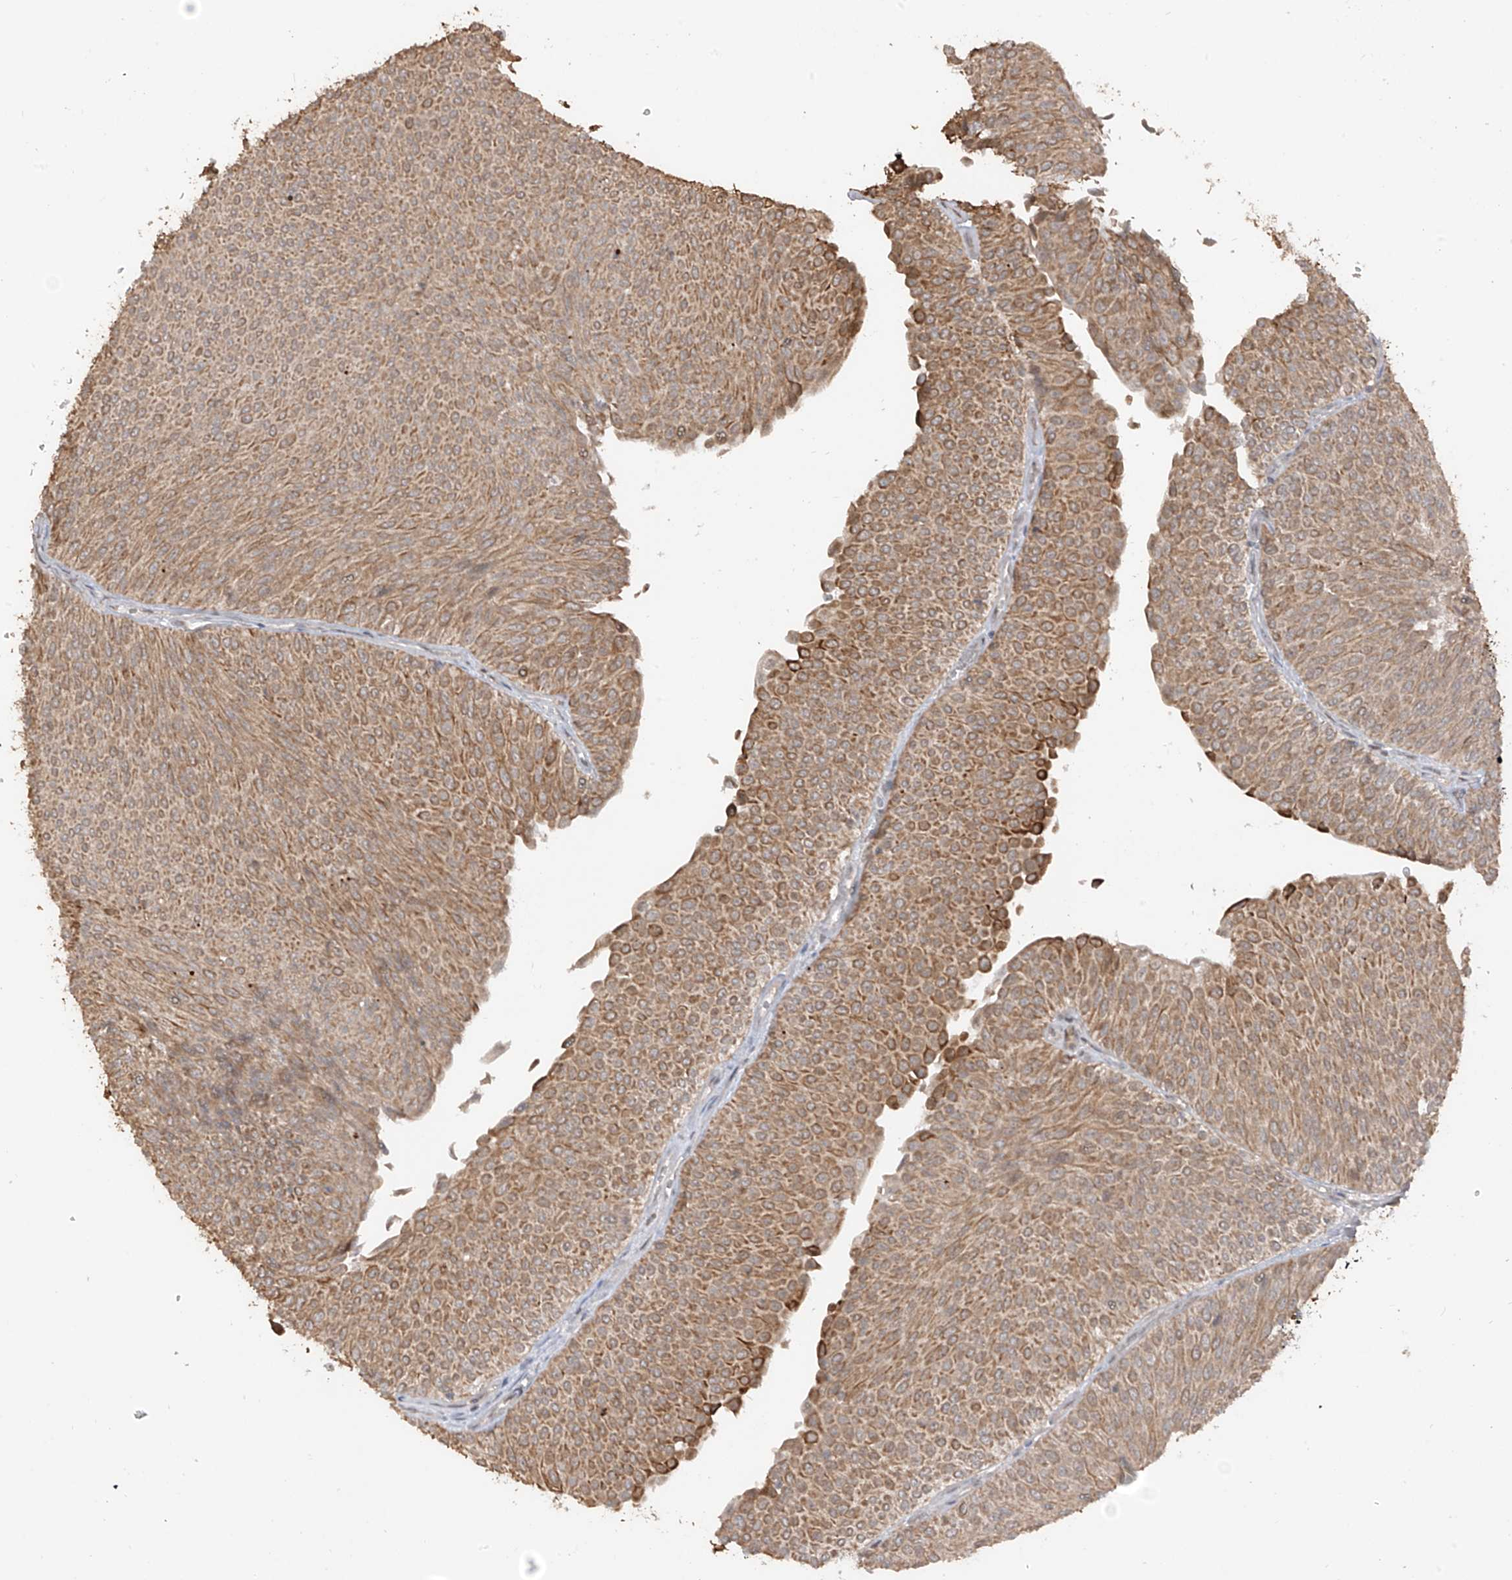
{"staining": {"intensity": "moderate", "quantity": ">75%", "location": "cytoplasmic/membranous"}, "tissue": "urothelial cancer", "cell_type": "Tumor cells", "image_type": "cancer", "snomed": [{"axis": "morphology", "description": "Urothelial carcinoma, Low grade"}, {"axis": "topography", "description": "Urinary bladder"}], "caption": "Low-grade urothelial carcinoma stained for a protein reveals moderate cytoplasmic/membranous positivity in tumor cells.", "gene": "COLGALT2", "patient": {"sex": "male", "age": 78}}